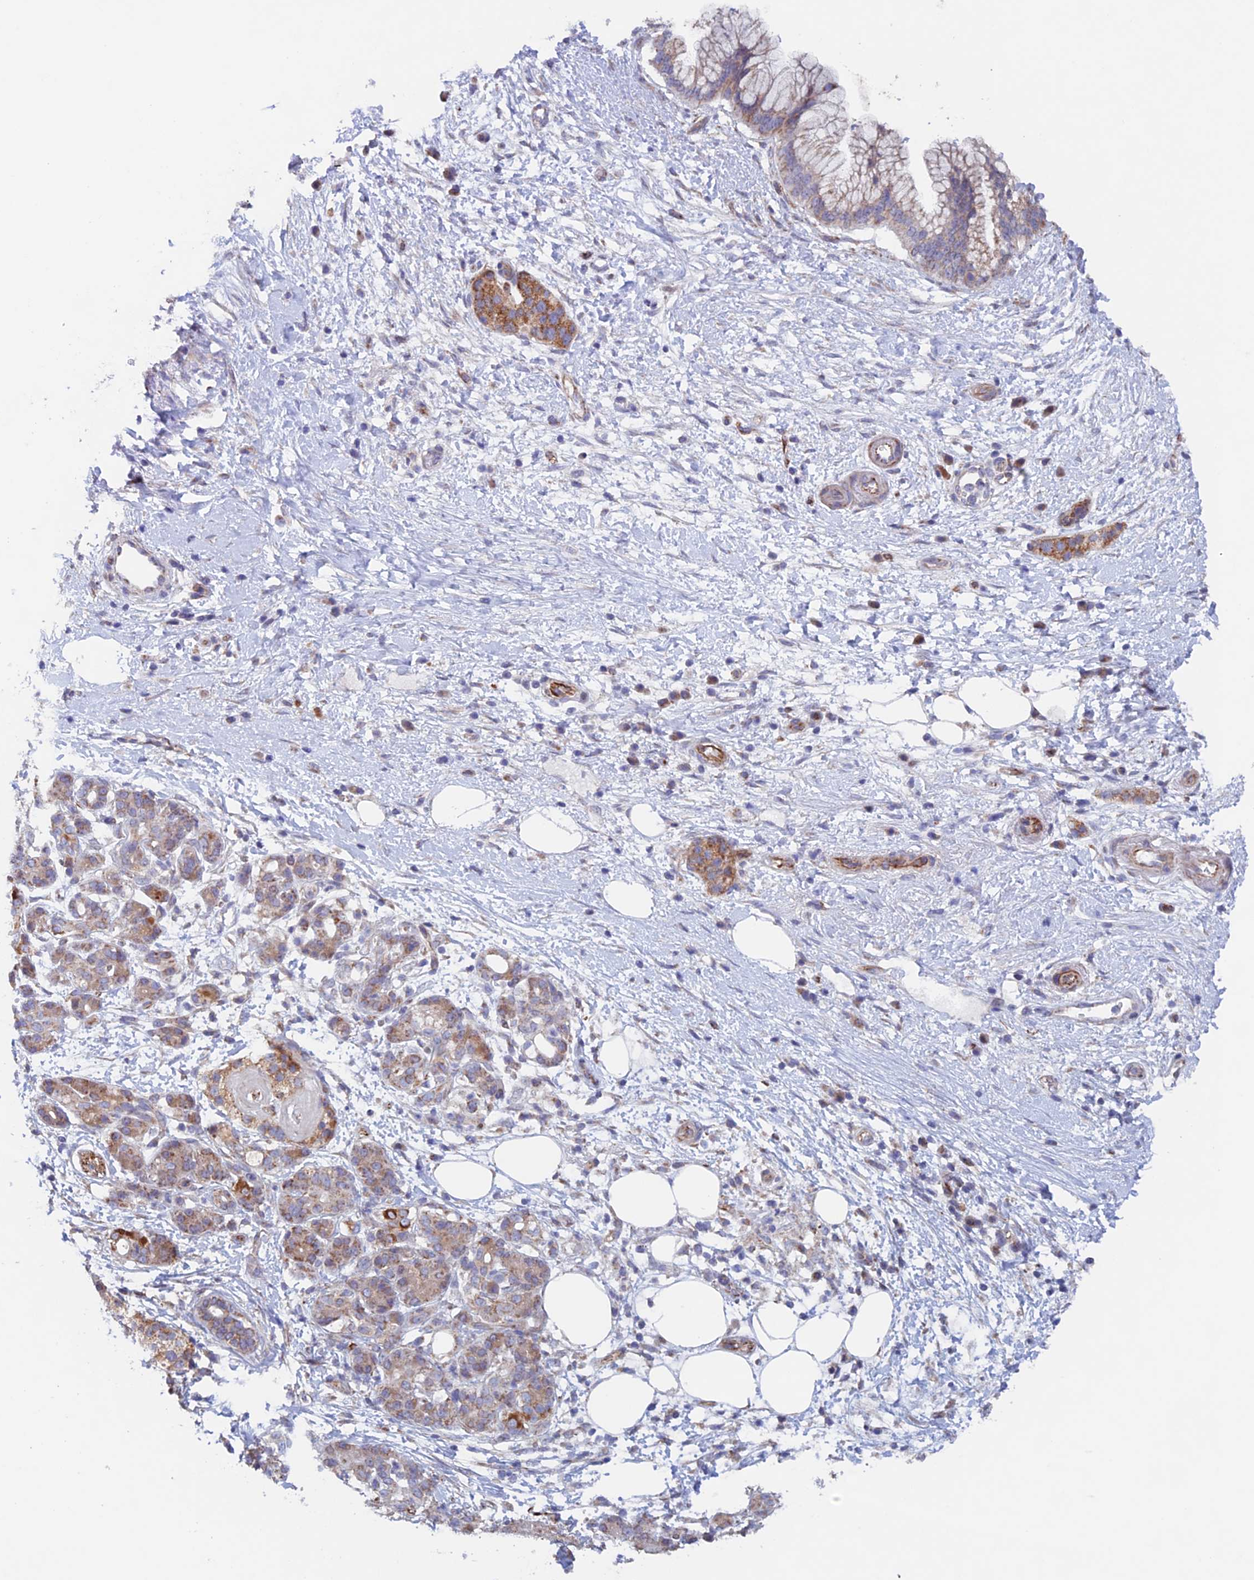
{"staining": {"intensity": "moderate", "quantity": ">75%", "location": "cytoplasmic/membranous"}, "tissue": "pancreatic cancer", "cell_type": "Tumor cells", "image_type": "cancer", "snomed": [{"axis": "morphology", "description": "Adenocarcinoma, NOS"}, {"axis": "topography", "description": "Pancreas"}], "caption": "About >75% of tumor cells in pancreatic adenocarcinoma demonstrate moderate cytoplasmic/membranous protein positivity as visualized by brown immunohistochemical staining.", "gene": "MRPL1", "patient": {"sex": "female", "age": 73}}